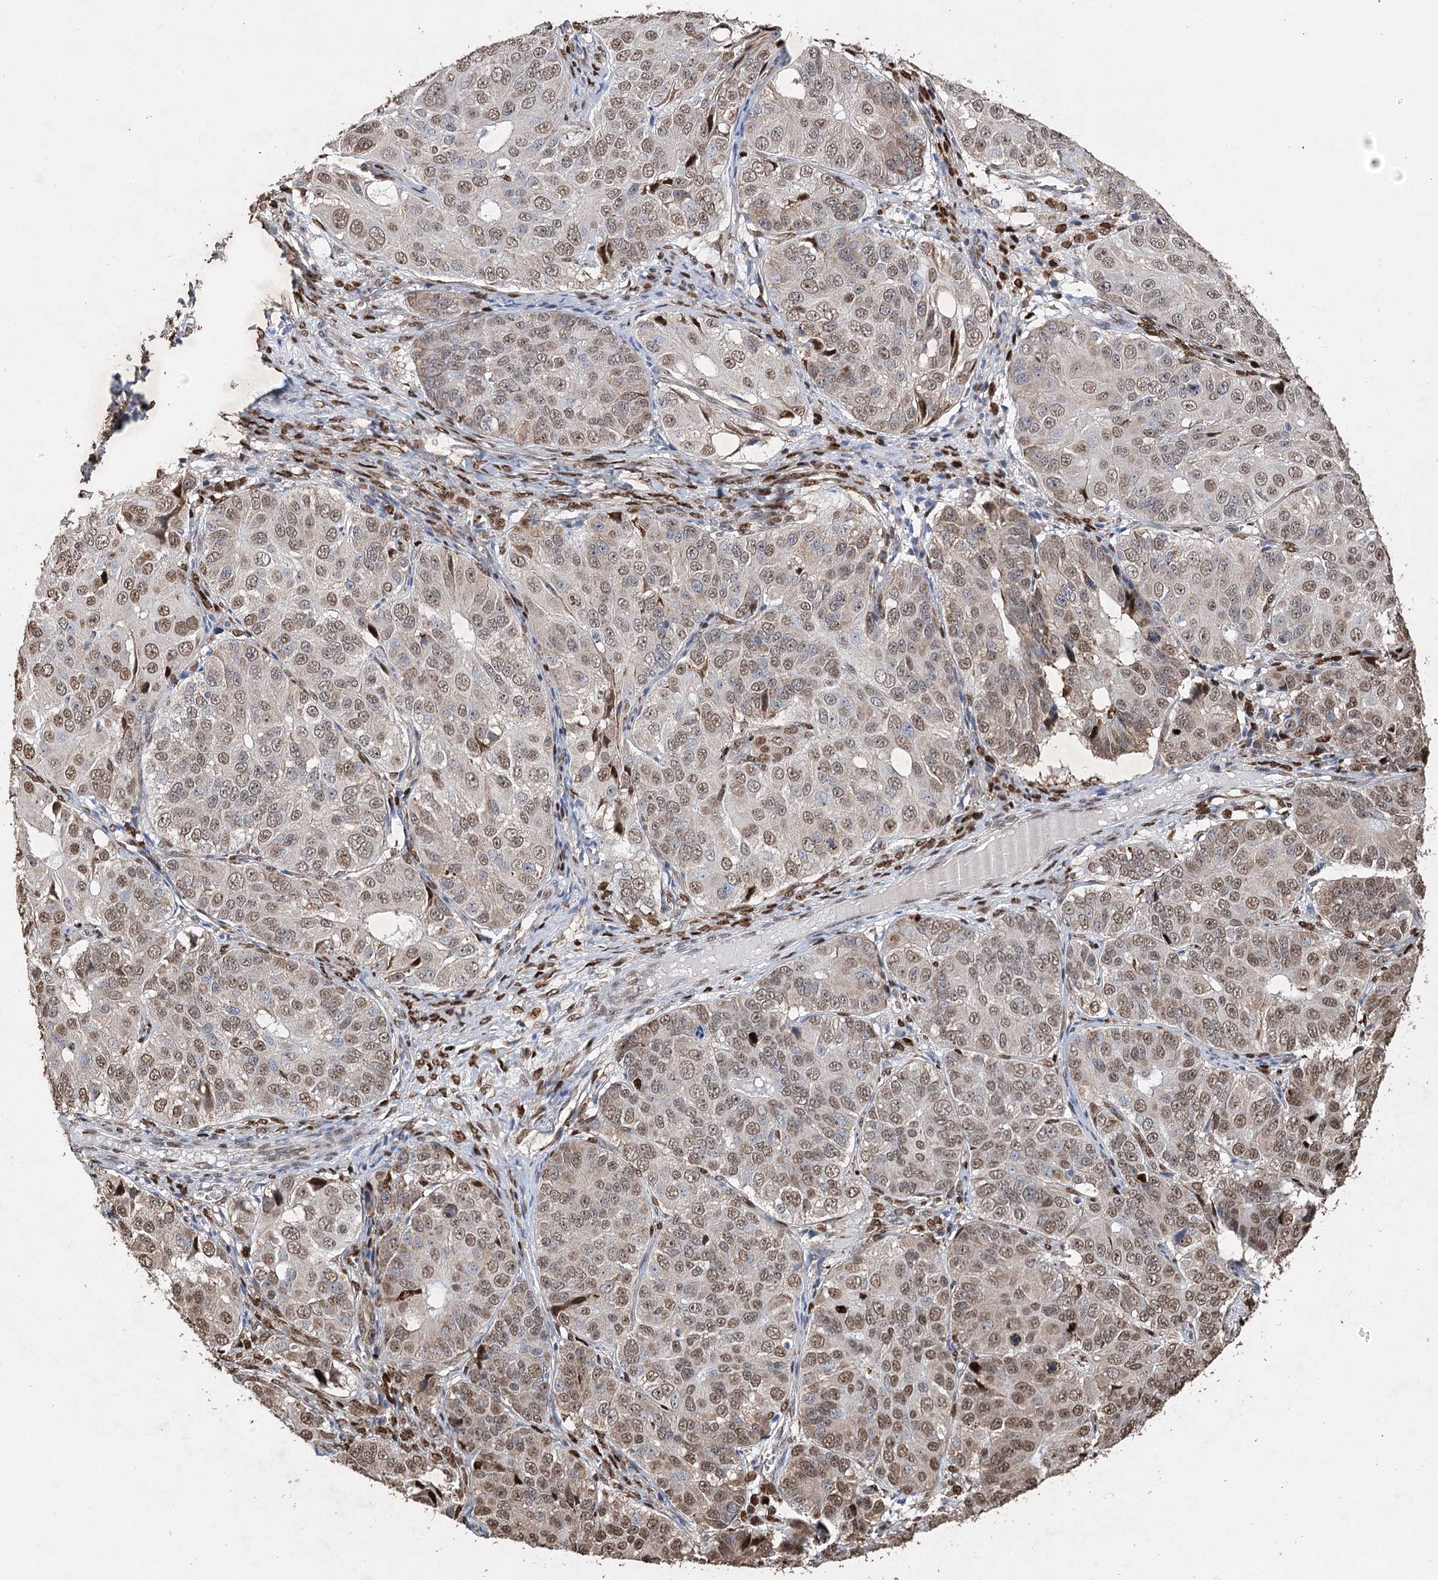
{"staining": {"intensity": "moderate", "quantity": ">75%", "location": "nuclear"}, "tissue": "ovarian cancer", "cell_type": "Tumor cells", "image_type": "cancer", "snomed": [{"axis": "morphology", "description": "Carcinoma, endometroid"}, {"axis": "topography", "description": "Ovary"}], "caption": "IHC histopathology image of neoplastic tissue: endometroid carcinoma (ovarian) stained using immunohistochemistry (IHC) shows medium levels of moderate protein expression localized specifically in the nuclear of tumor cells, appearing as a nuclear brown color.", "gene": "NFU1", "patient": {"sex": "female", "age": 51}}